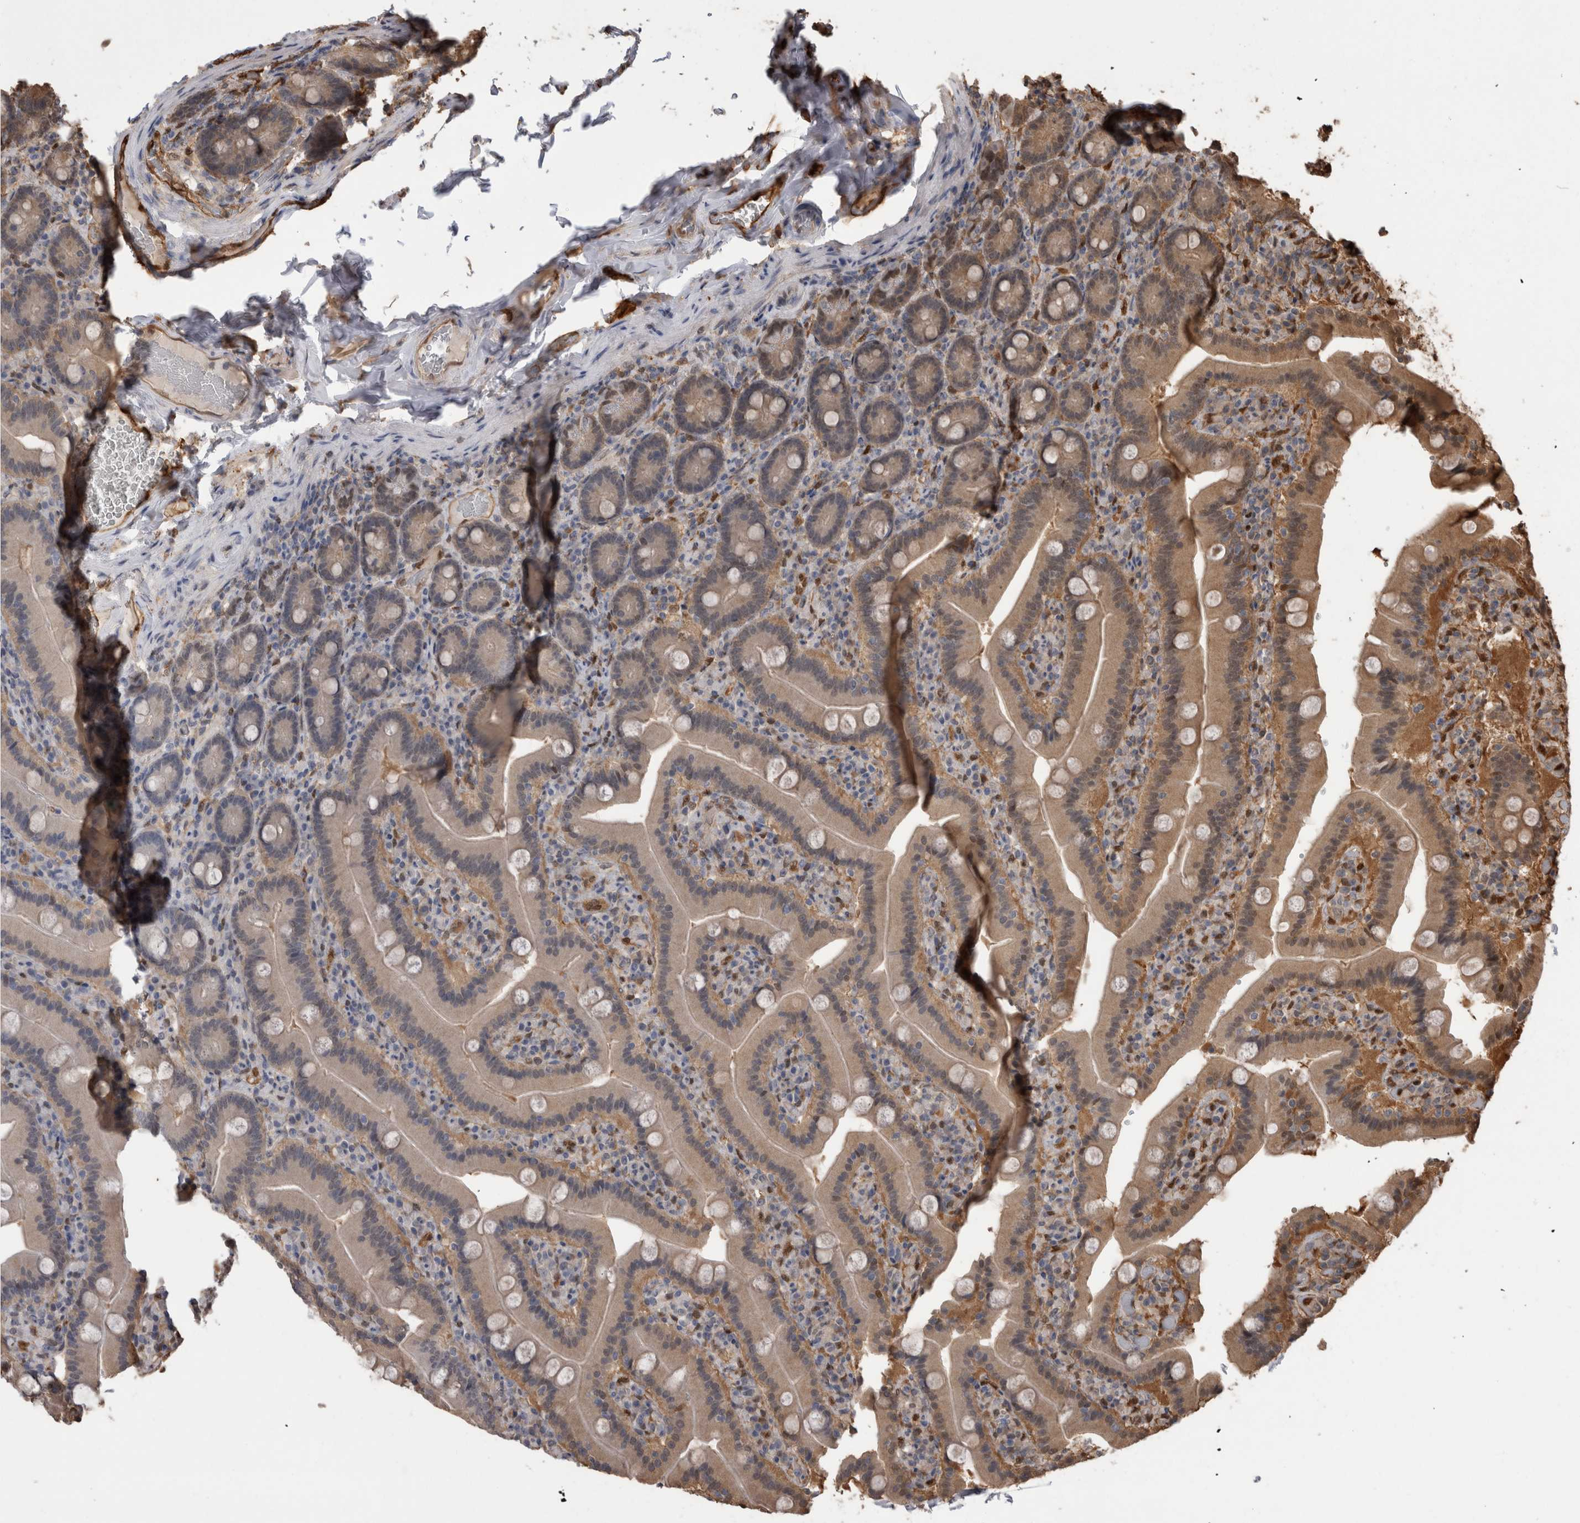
{"staining": {"intensity": "weak", "quantity": "25%-75%", "location": "cytoplasmic/membranous"}, "tissue": "duodenum", "cell_type": "Glandular cells", "image_type": "normal", "snomed": [{"axis": "morphology", "description": "Normal tissue, NOS"}, {"axis": "topography", "description": "Duodenum"}], "caption": "This histopathology image displays unremarkable duodenum stained with IHC to label a protein in brown. The cytoplasmic/membranous of glandular cells show weak positivity for the protein. Nuclei are counter-stained blue.", "gene": "LXN", "patient": {"sex": "female", "age": 62}}